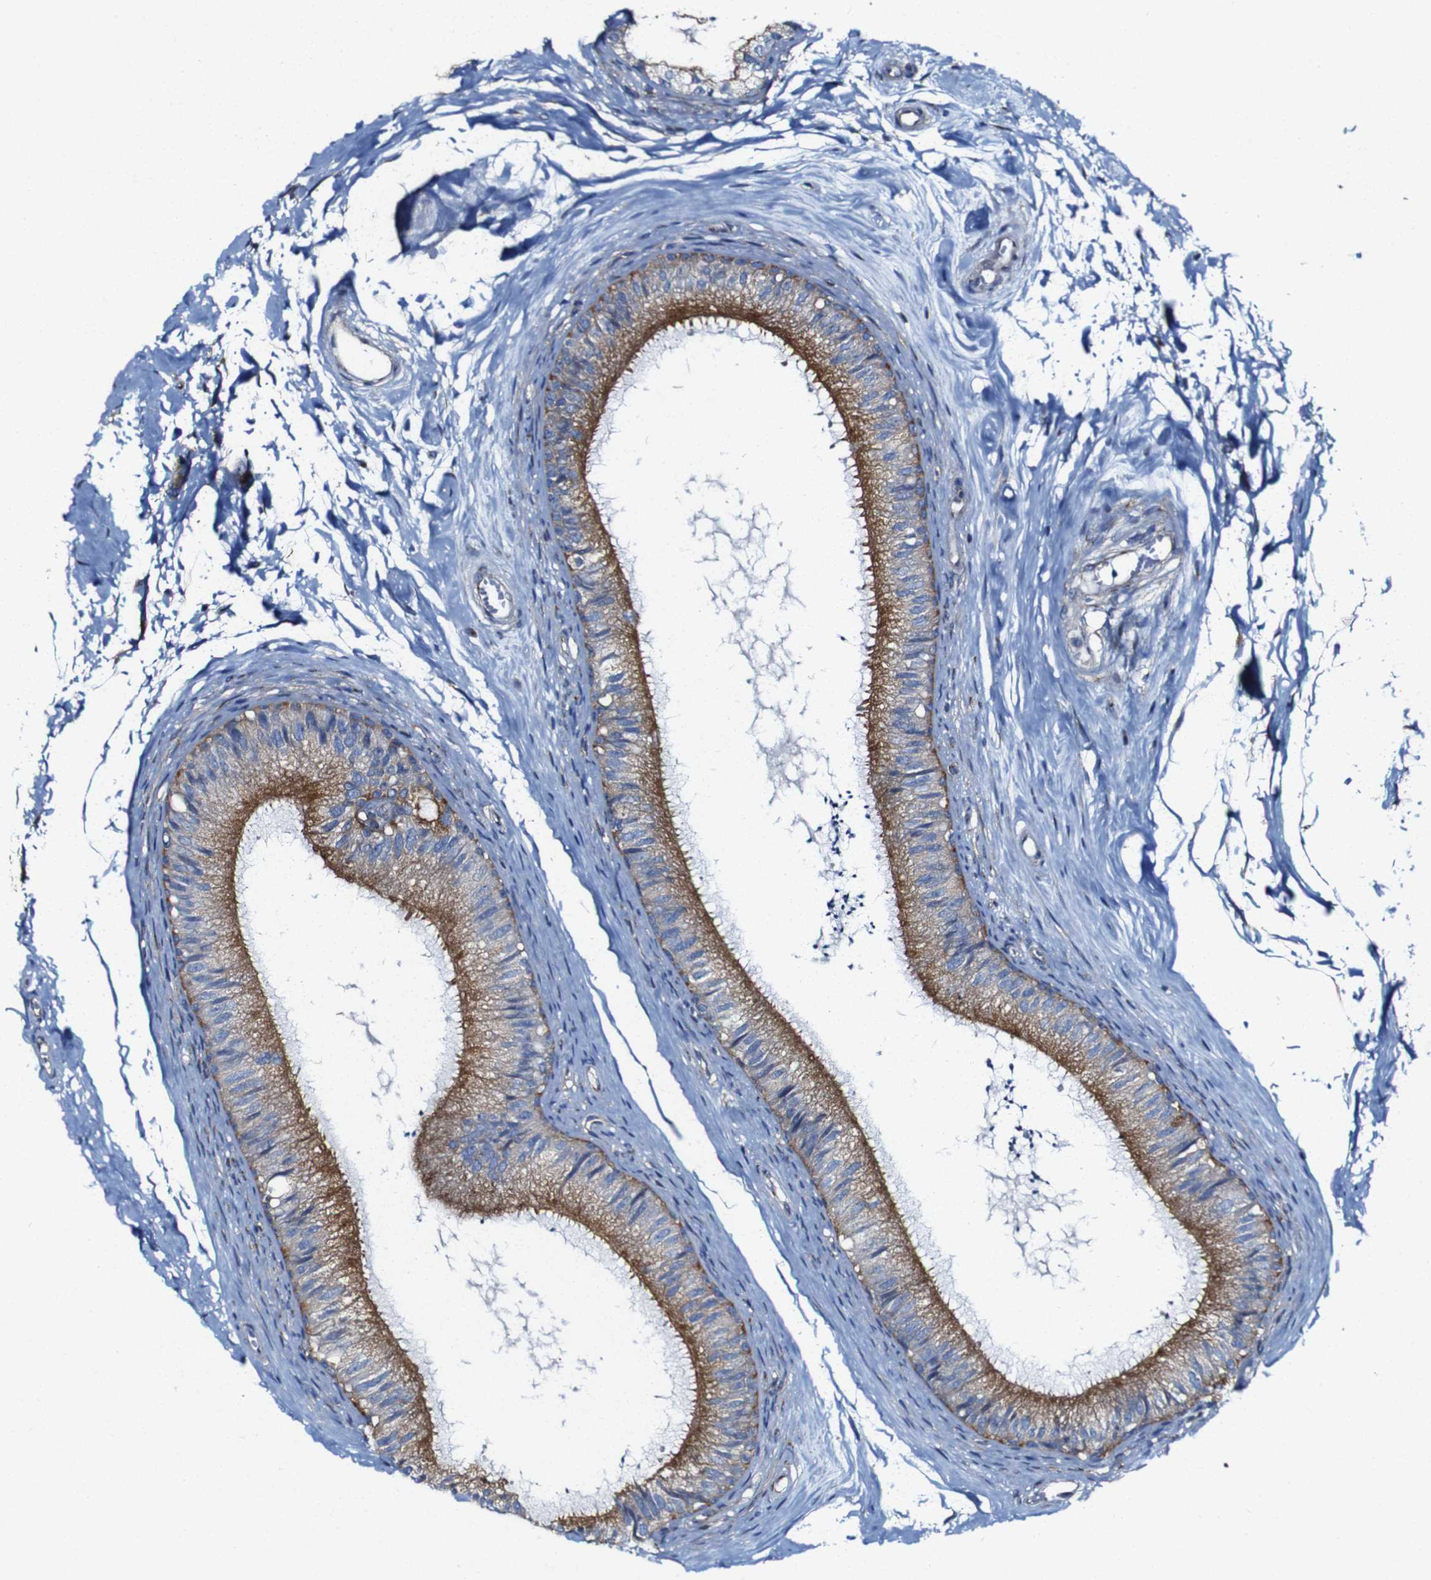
{"staining": {"intensity": "moderate", "quantity": ">75%", "location": "cytoplasmic/membranous"}, "tissue": "epididymis", "cell_type": "Glandular cells", "image_type": "normal", "snomed": [{"axis": "morphology", "description": "Normal tissue, NOS"}, {"axis": "topography", "description": "Epididymis"}], "caption": "Normal epididymis shows moderate cytoplasmic/membranous expression in approximately >75% of glandular cells (Stains: DAB in brown, nuclei in blue, Microscopy: brightfield microscopy at high magnification)..", "gene": "CSF1R", "patient": {"sex": "male", "age": 56}}